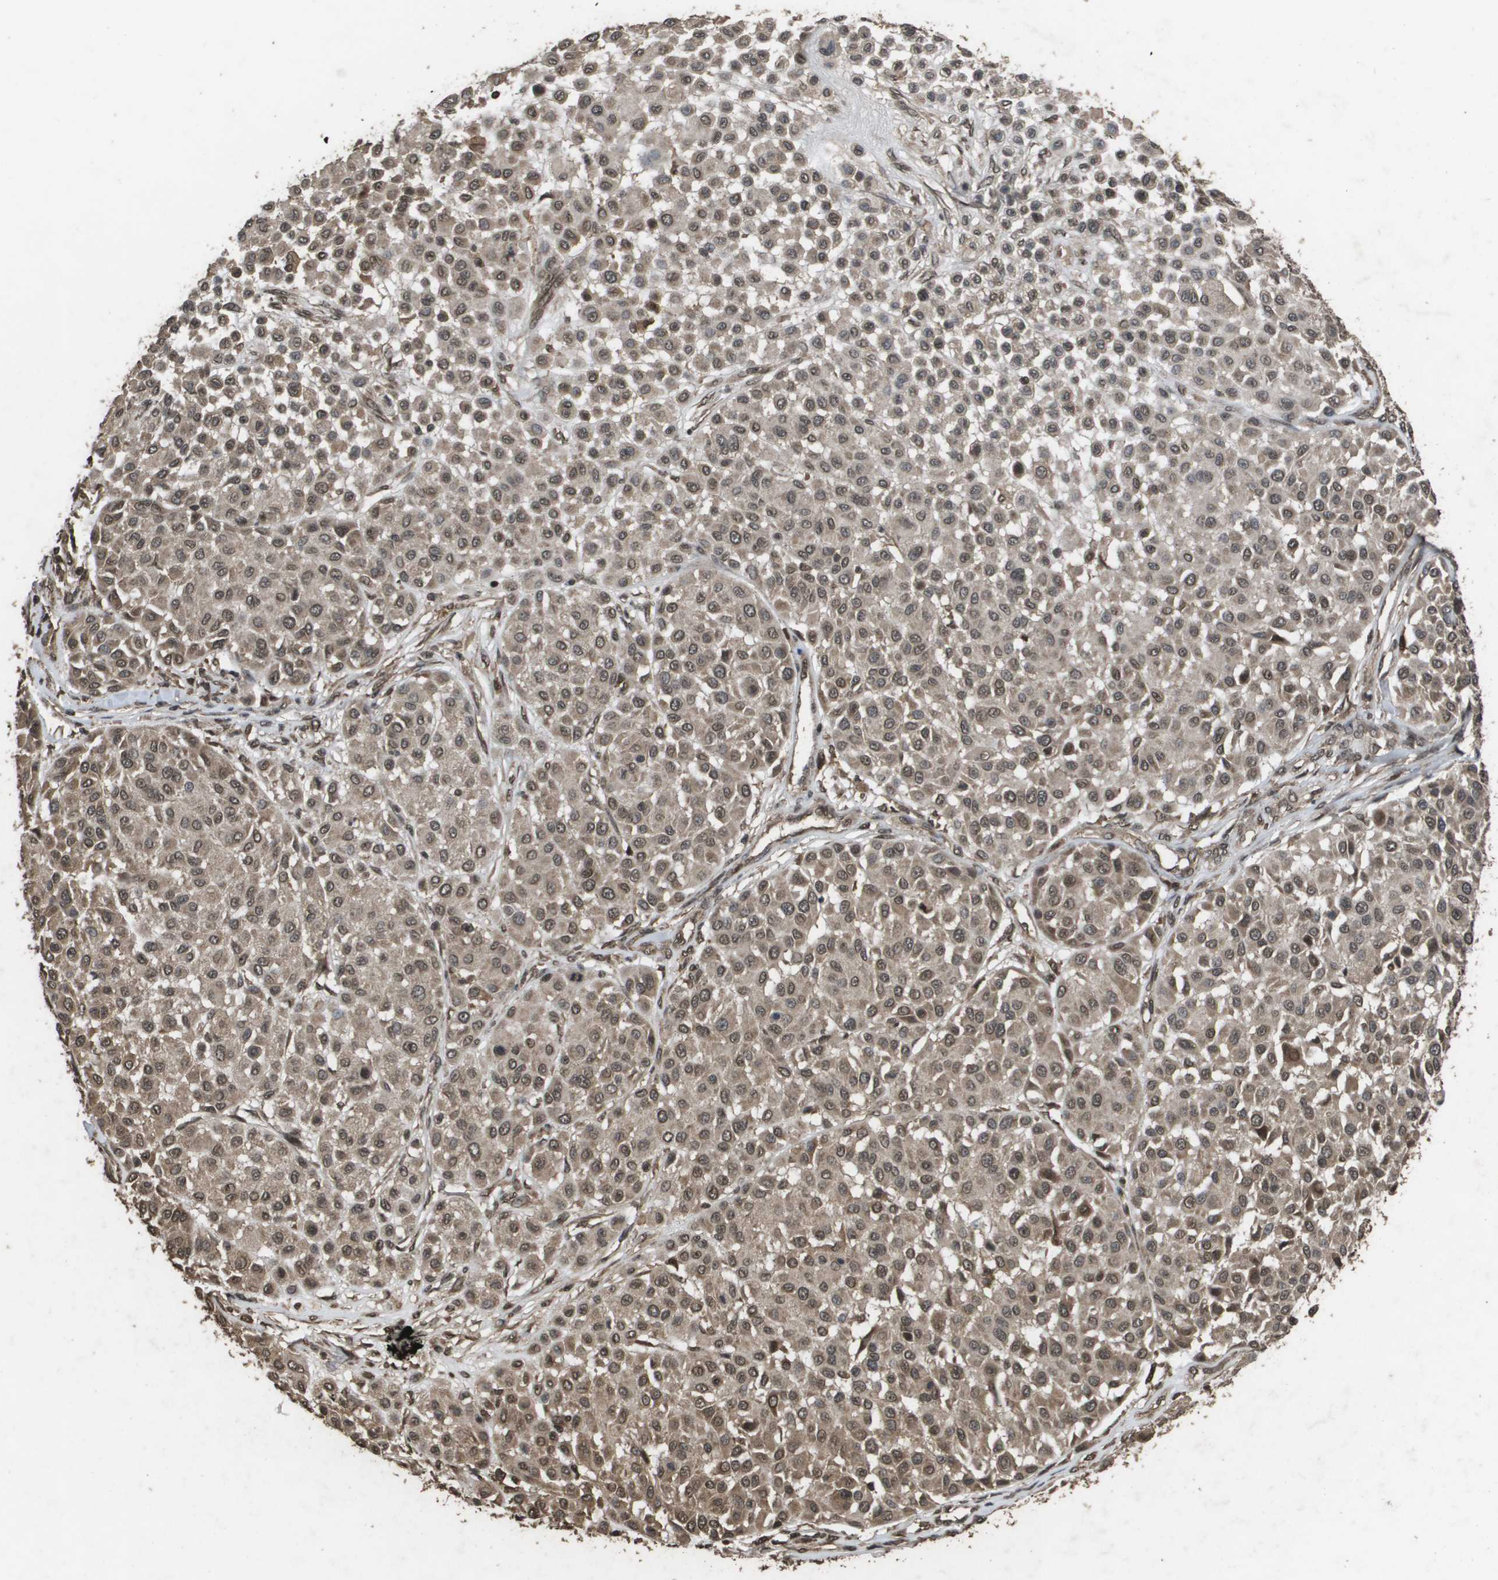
{"staining": {"intensity": "weak", "quantity": ">75%", "location": "cytoplasmic/membranous,nuclear"}, "tissue": "melanoma", "cell_type": "Tumor cells", "image_type": "cancer", "snomed": [{"axis": "morphology", "description": "Malignant melanoma, Metastatic site"}, {"axis": "topography", "description": "Soft tissue"}], "caption": "Brown immunohistochemical staining in human melanoma reveals weak cytoplasmic/membranous and nuclear positivity in approximately >75% of tumor cells.", "gene": "AXIN2", "patient": {"sex": "male", "age": 41}}